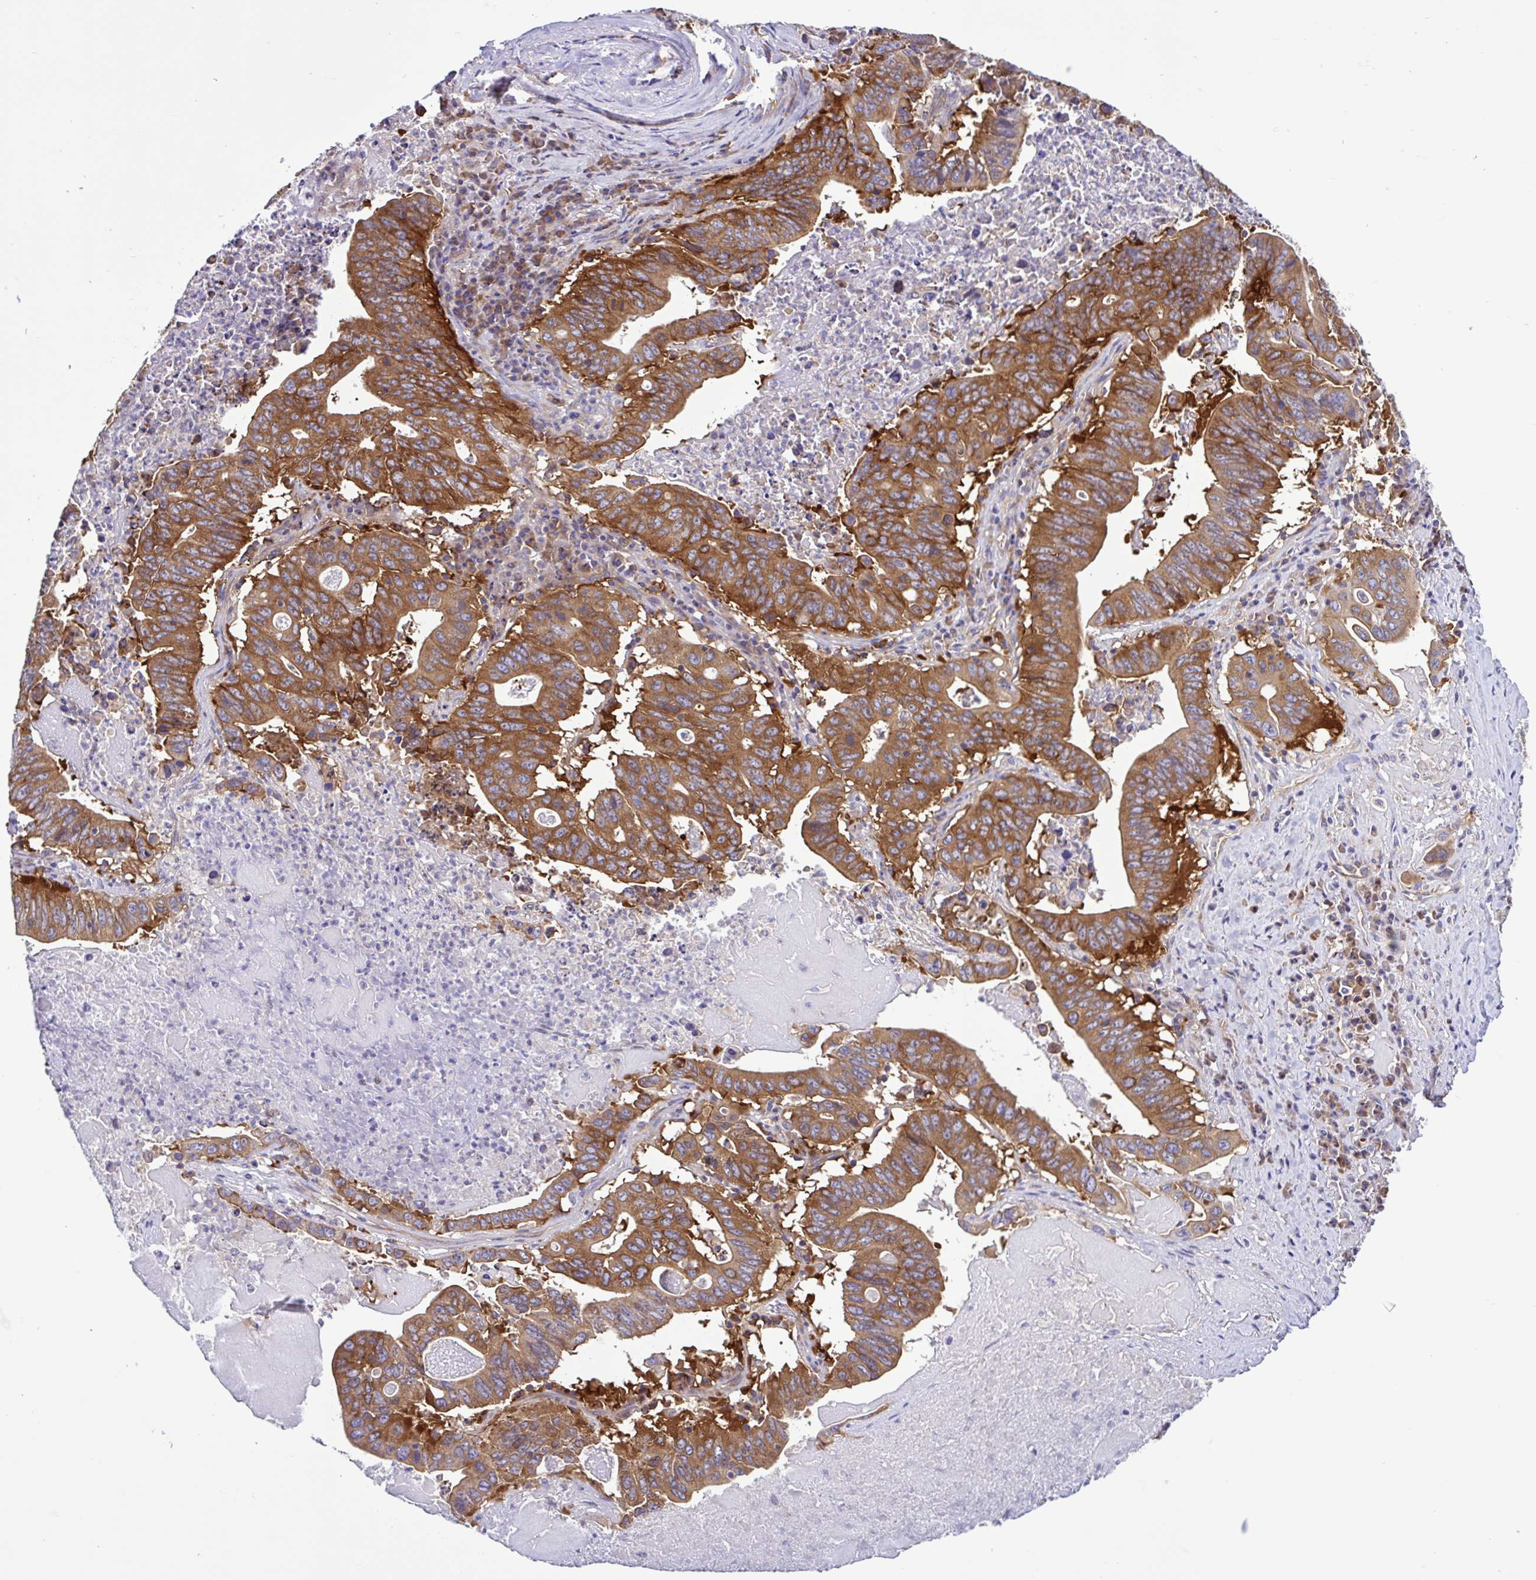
{"staining": {"intensity": "strong", "quantity": ">75%", "location": "cytoplasmic/membranous"}, "tissue": "lung cancer", "cell_type": "Tumor cells", "image_type": "cancer", "snomed": [{"axis": "morphology", "description": "Adenocarcinoma, NOS"}, {"axis": "topography", "description": "Lung"}], "caption": "Human adenocarcinoma (lung) stained with a protein marker exhibits strong staining in tumor cells.", "gene": "LARS1", "patient": {"sex": "female", "age": 60}}